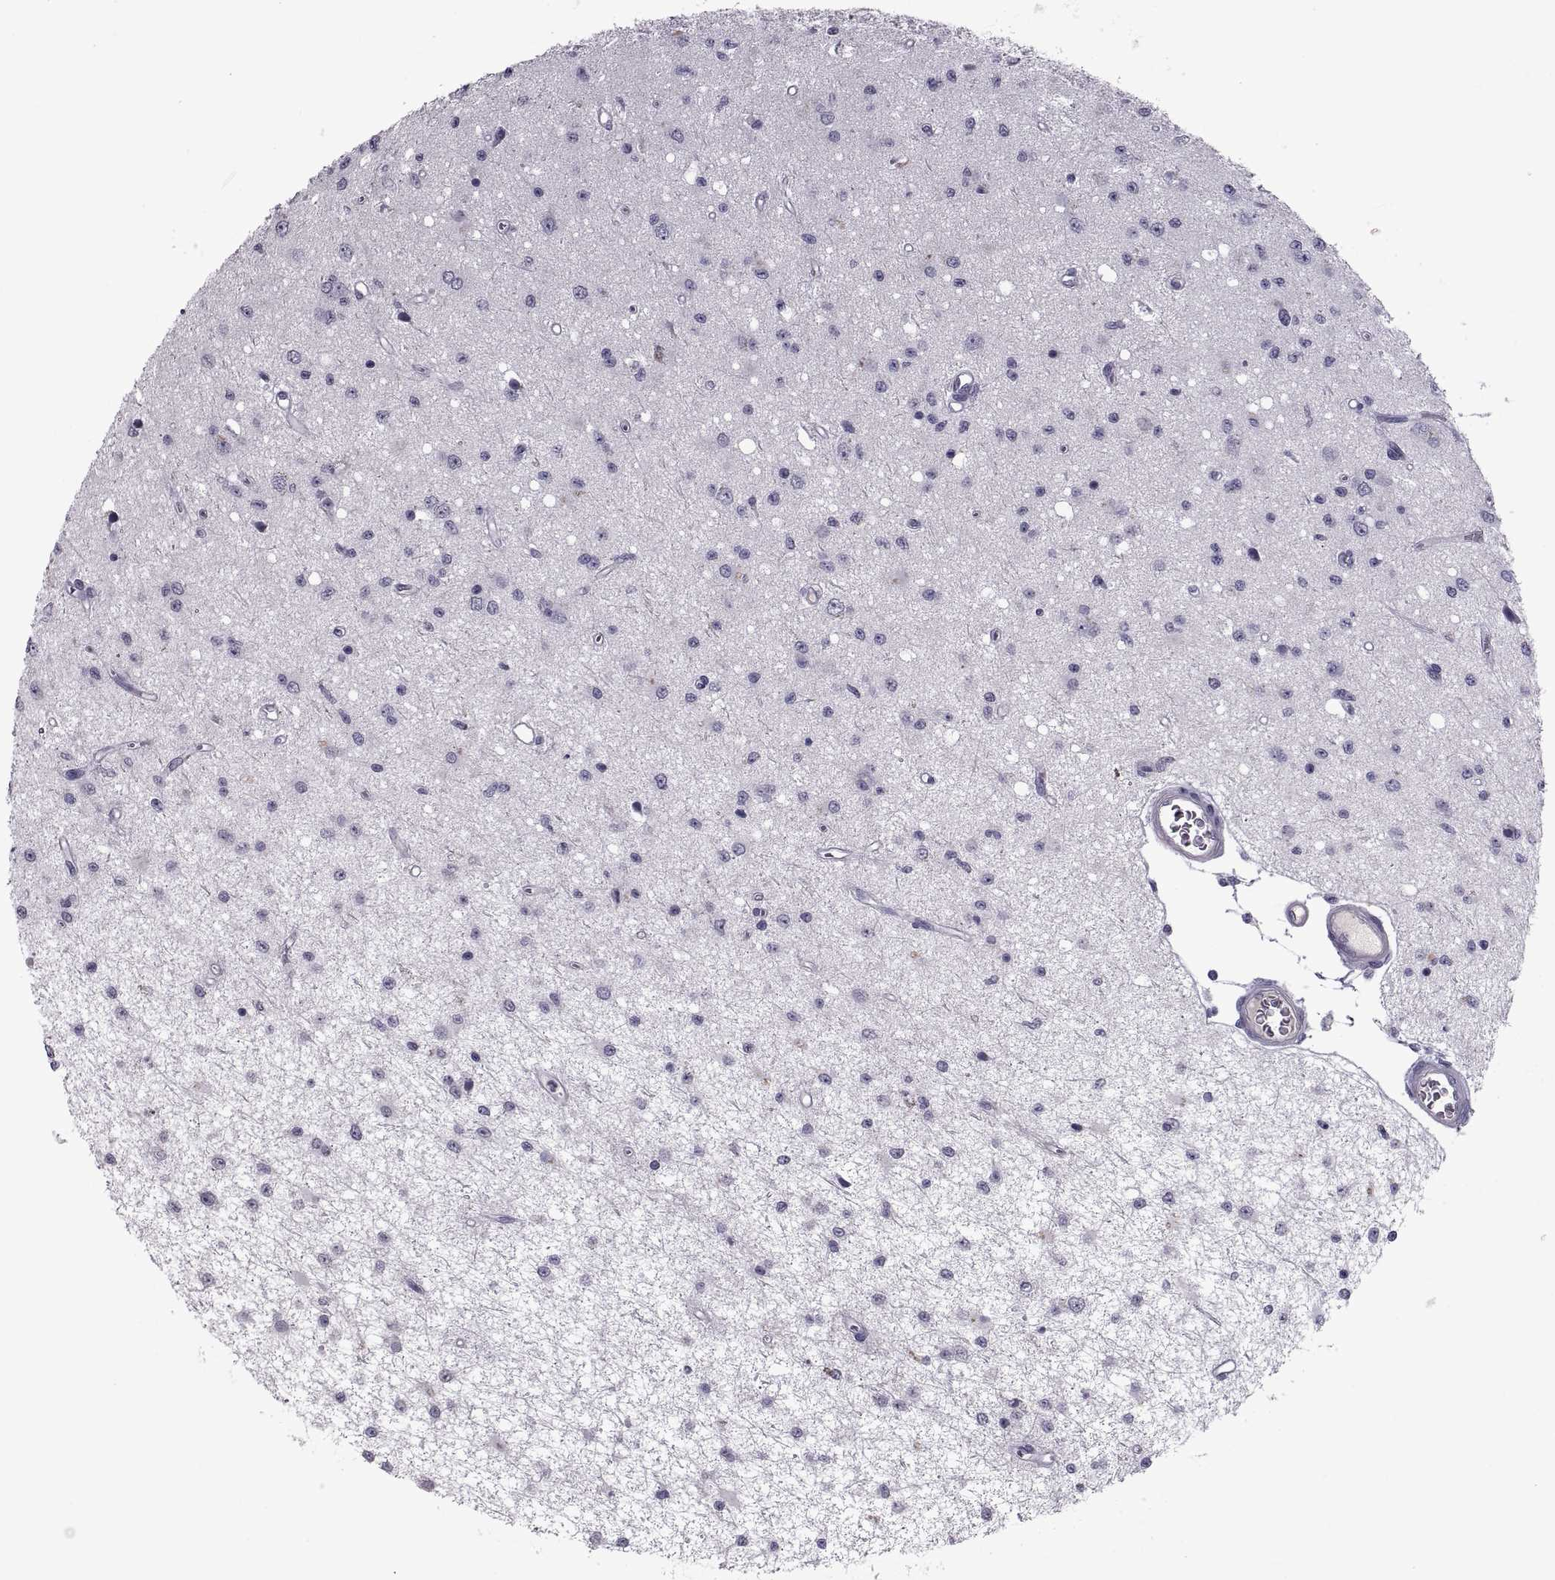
{"staining": {"intensity": "negative", "quantity": "none", "location": "none"}, "tissue": "glioma", "cell_type": "Tumor cells", "image_type": "cancer", "snomed": [{"axis": "morphology", "description": "Glioma, malignant, Low grade"}, {"axis": "topography", "description": "Brain"}], "caption": "Immunohistochemistry photomicrograph of neoplastic tissue: human low-grade glioma (malignant) stained with DAB (3,3'-diaminobenzidine) reveals no significant protein positivity in tumor cells.", "gene": "PDZRN4", "patient": {"sex": "female", "age": 45}}